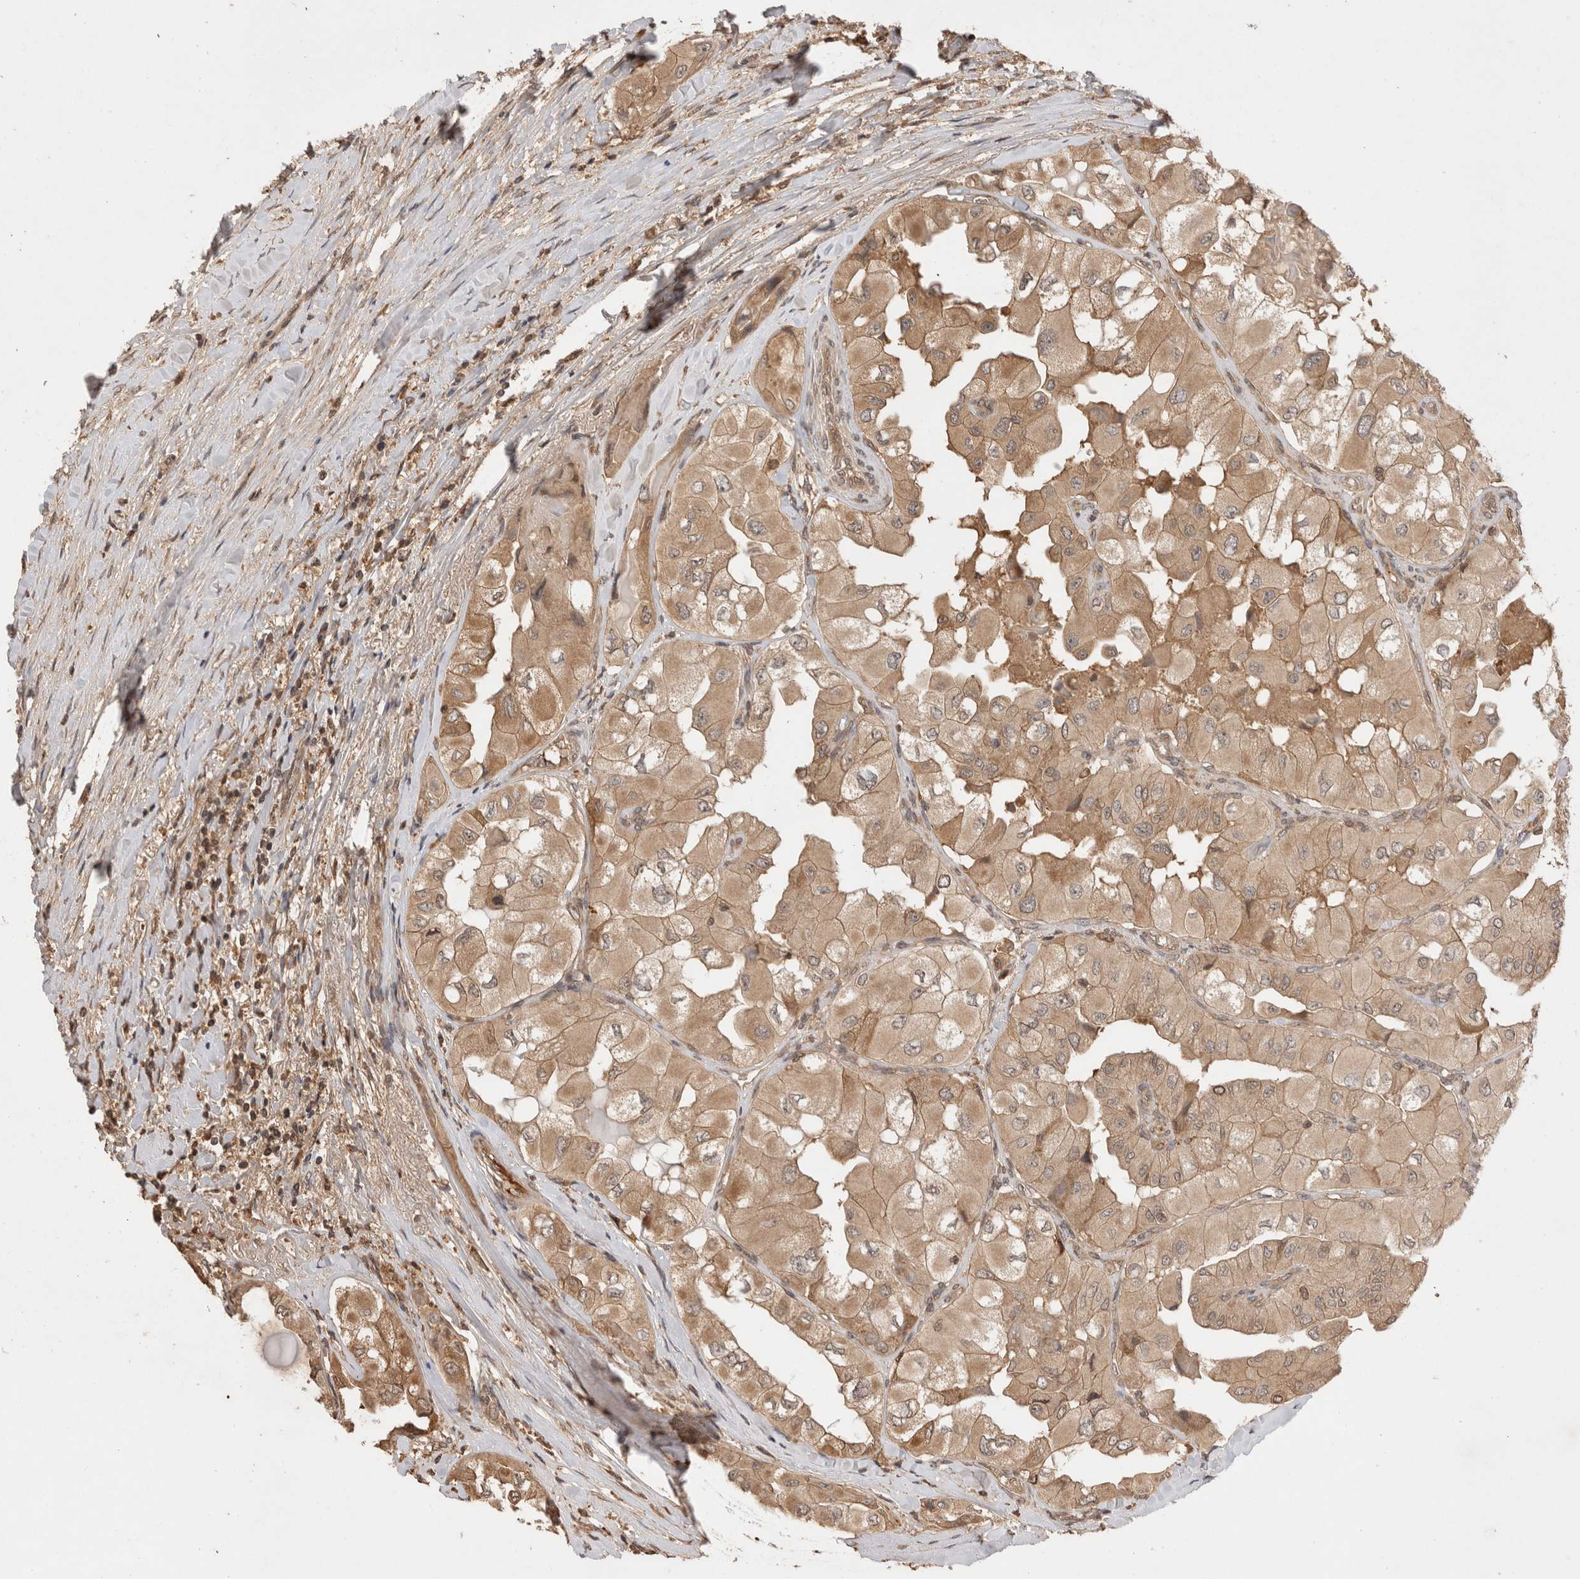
{"staining": {"intensity": "moderate", "quantity": ">75%", "location": "cytoplasmic/membranous"}, "tissue": "thyroid cancer", "cell_type": "Tumor cells", "image_type": "cancer", "snomed": [{"axis": "morphology", "description": "Papillary adenocarcinoma, NOS"}, {"axis": "topography", "description": "Thyroid gland"}], "caption": "This image reveals immunohistochemistry staining of thyroid papillary adenocarcinoma, with medium moderate cytoplasmic/membranous staining in about >75% of tumor cells.", "gene": "PRMT3", "patient": {"sex": "female", "age": 59}}